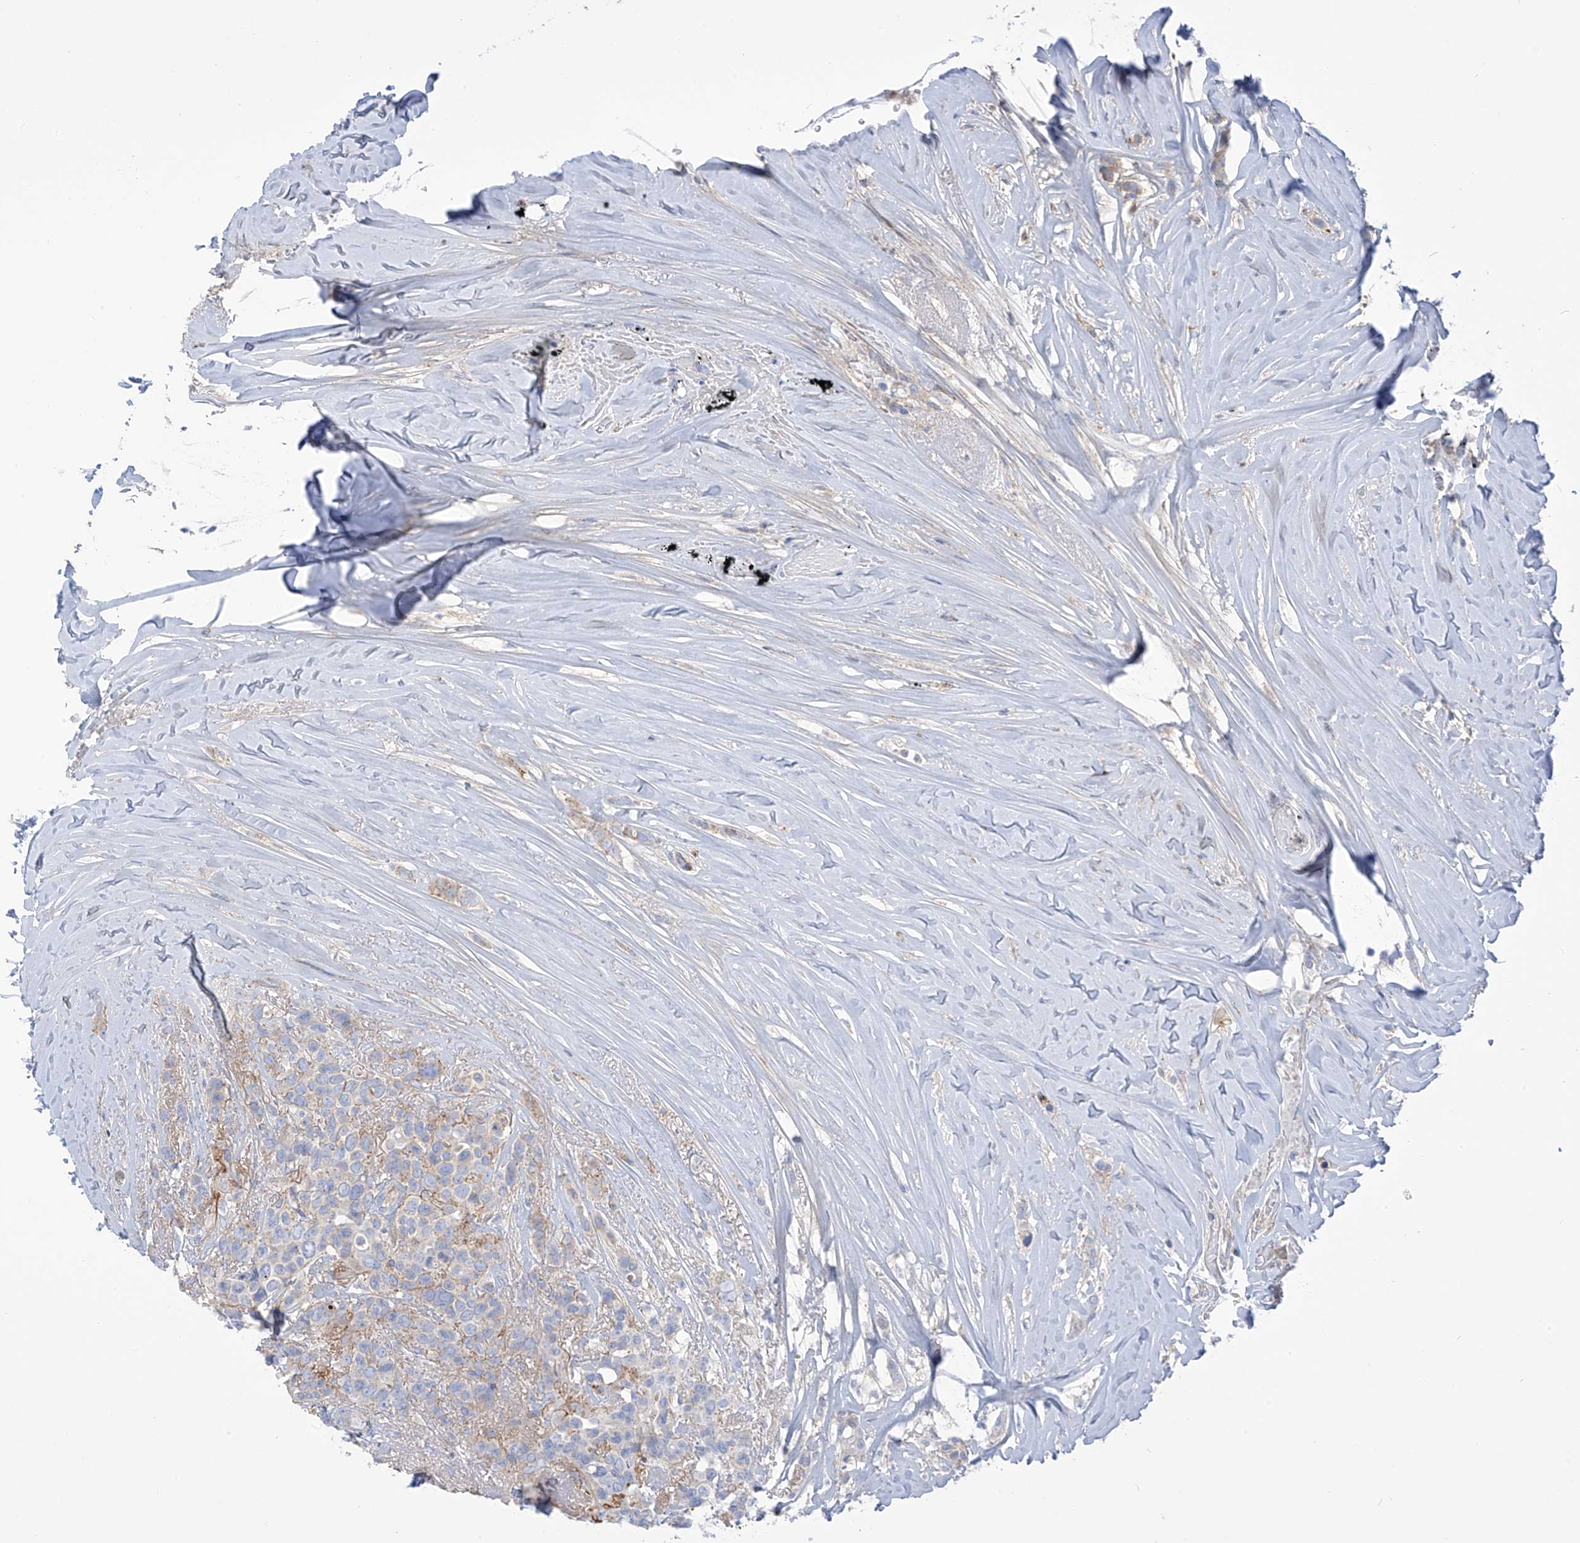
{"staining": {"intensity": "negative", "quantity": "none", "location": "none"}, "tissue": "breast cancer", "cell_type": "Tumor cells", "image_type": "cancer", "snomed": [{"axis": "morphology", "description": "Lobular carcinoma"}, {"axis": "topography", "description": "Breast"}], "caption": "Histopathology image shows no protein expression in tumor cells of breast cancer (lobular carcinoma) tissue.", "gene": "FABP2", "patient": {"sex": "female", "age": 51}}